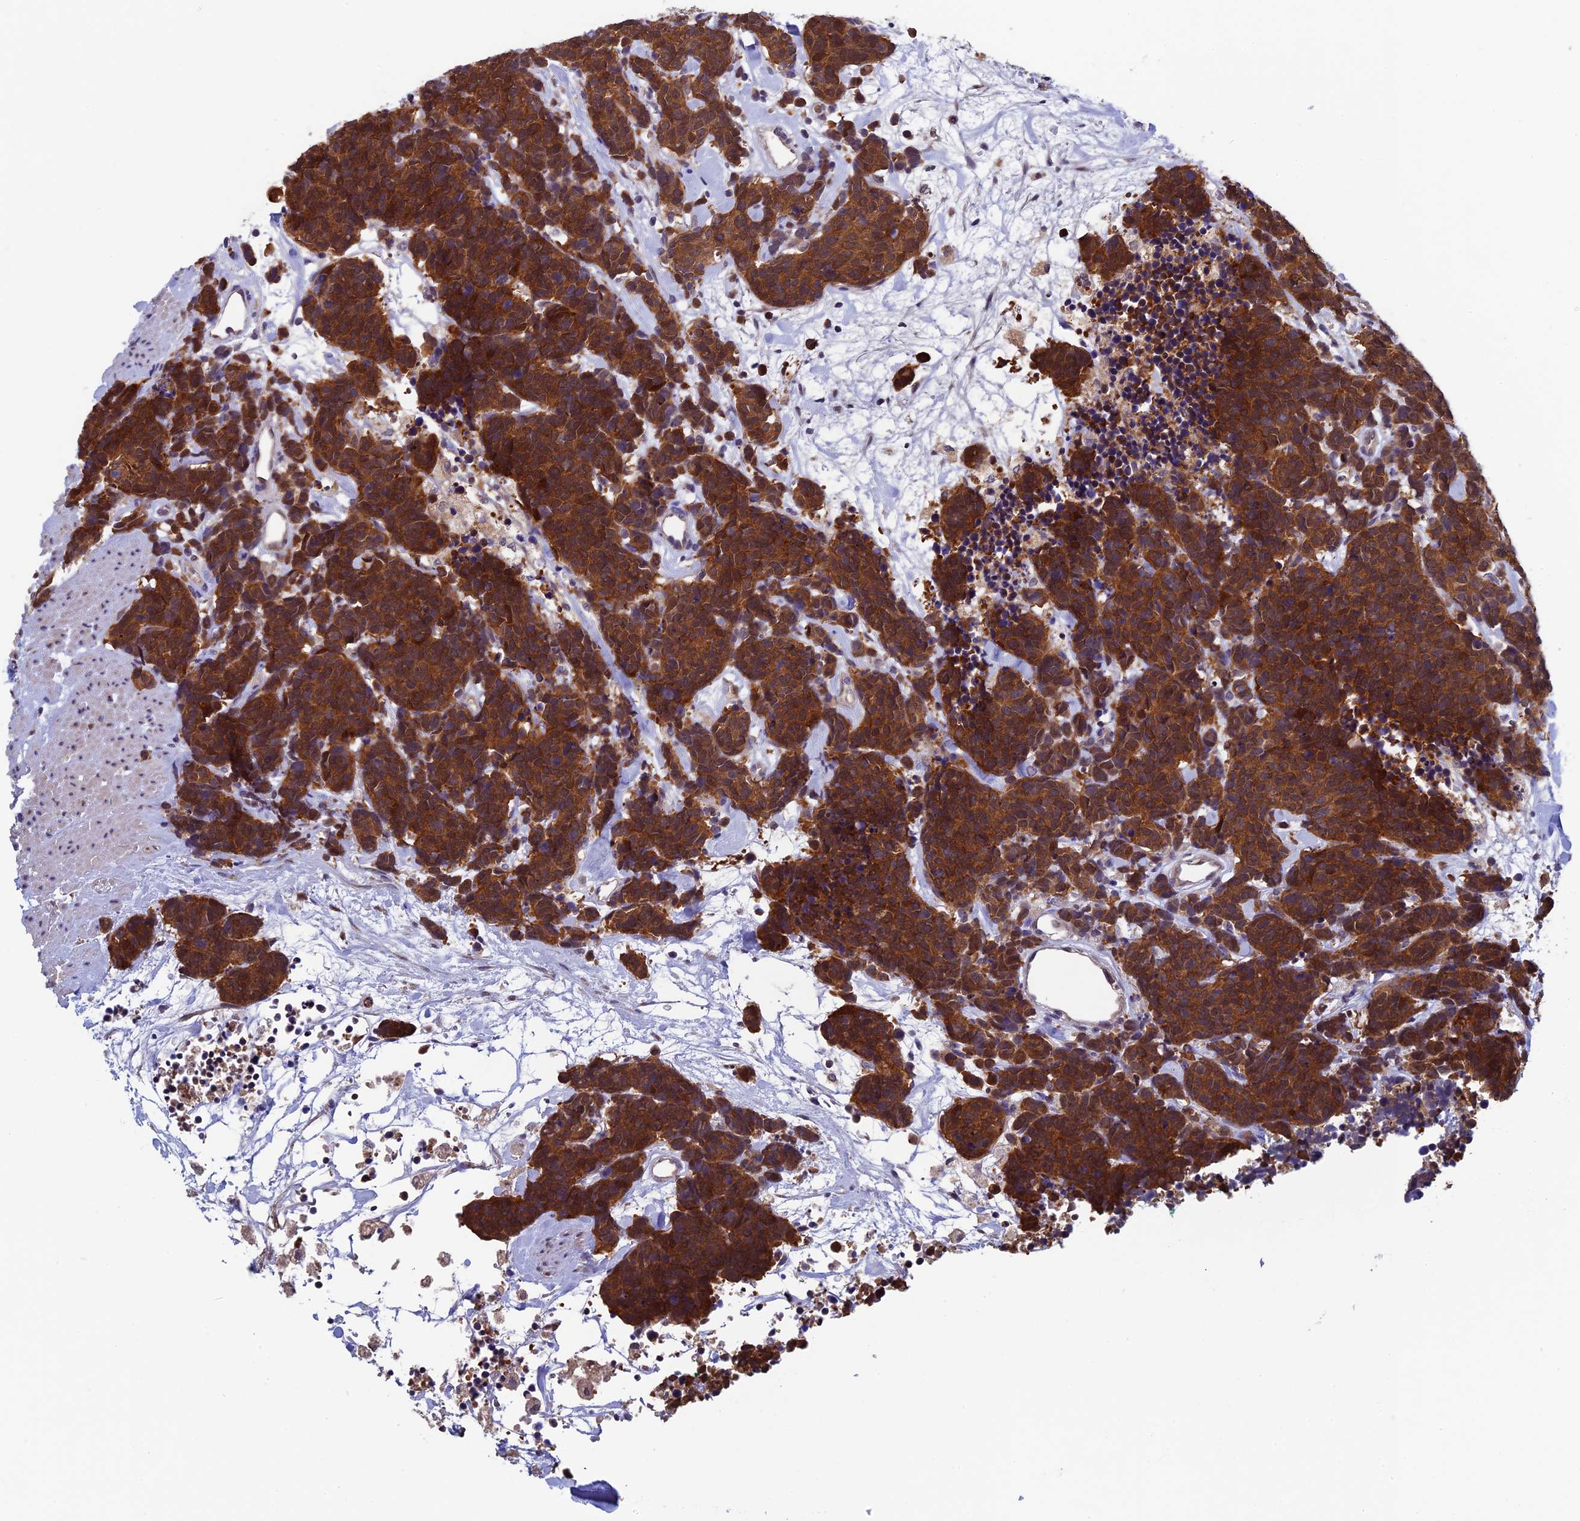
{"staining": {"intensity": "strong", "quantity": ">75%", "location": "cytoplasmic/membranous"}, "tissue": "carcinoid", "cell_type": "Tumor cells", "image_type": "cancer", "snomed": [{"axis": "morphology", "description": "Carcinoma, NOS"}, {"axis": "morphology", "description": "Carcinoid, malignant, NOS"}, {"axis": "topography", "description": "Urinary bladder"}], "caption": "Tumor cells reveal high levels of strong cytoplasmic/membranous staining in about >75% of cells in carcinoma.", "gene": "LCMT1", "patient": {"sex": "male", "age": 57}}